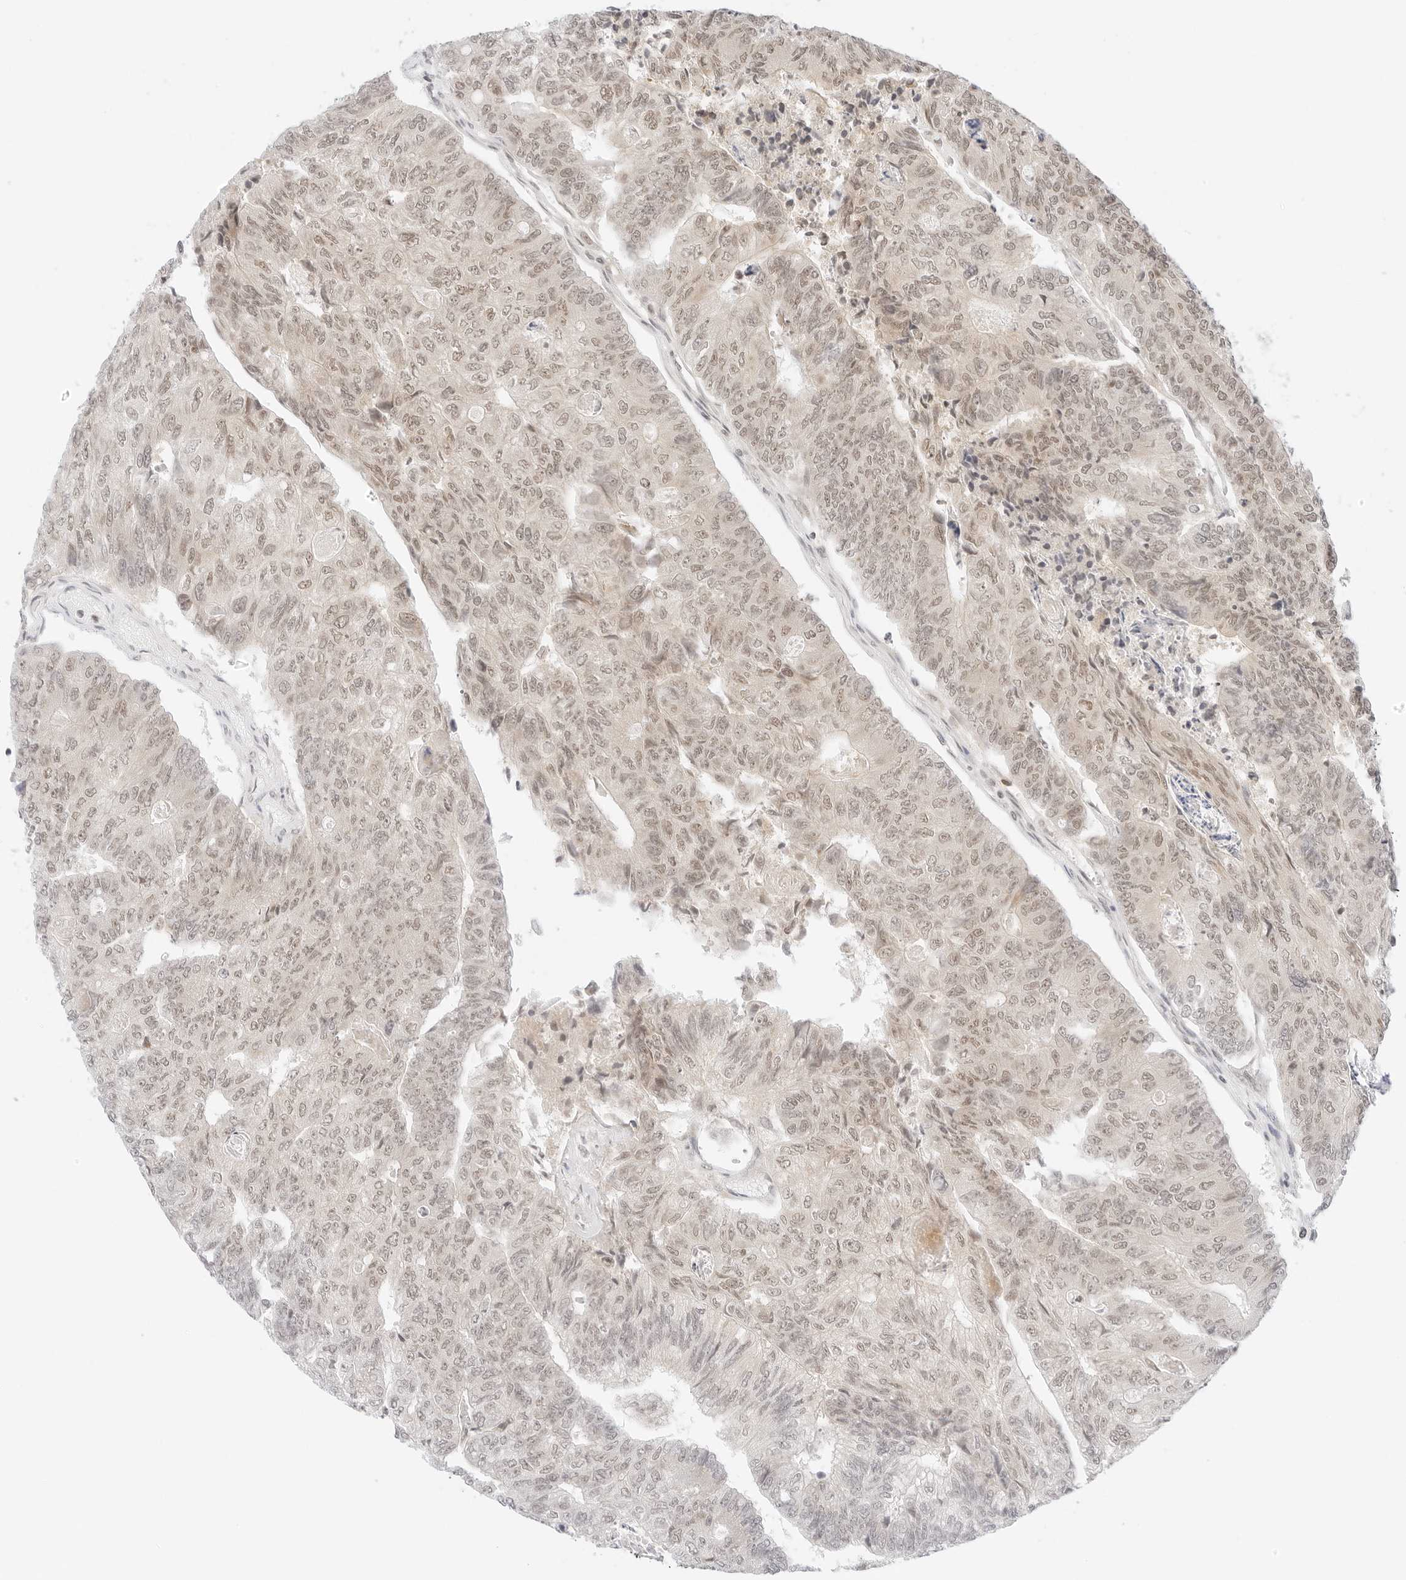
{"staining": {"intensity": "weak", "quantity": "25%-75%", "location": "nuclear"}, "tissue": "colorectal cancer", "cell_type": "Tumor cells", "image_type": "cancer", "snomed": [{"axis": "morphology", "description": "Adenocarcinoma, NOS"}, {"axis": "topography", "description": "Colon"}], "caption": "IHC image of colorectal adenocarcinoma stained for a protein (brown), which exhibits low levels of weak nuclear expression in approximately 25%-75% of tumor cells.", "gene": "POLR3C", "patient": {"sex": "female", "age": 67}}